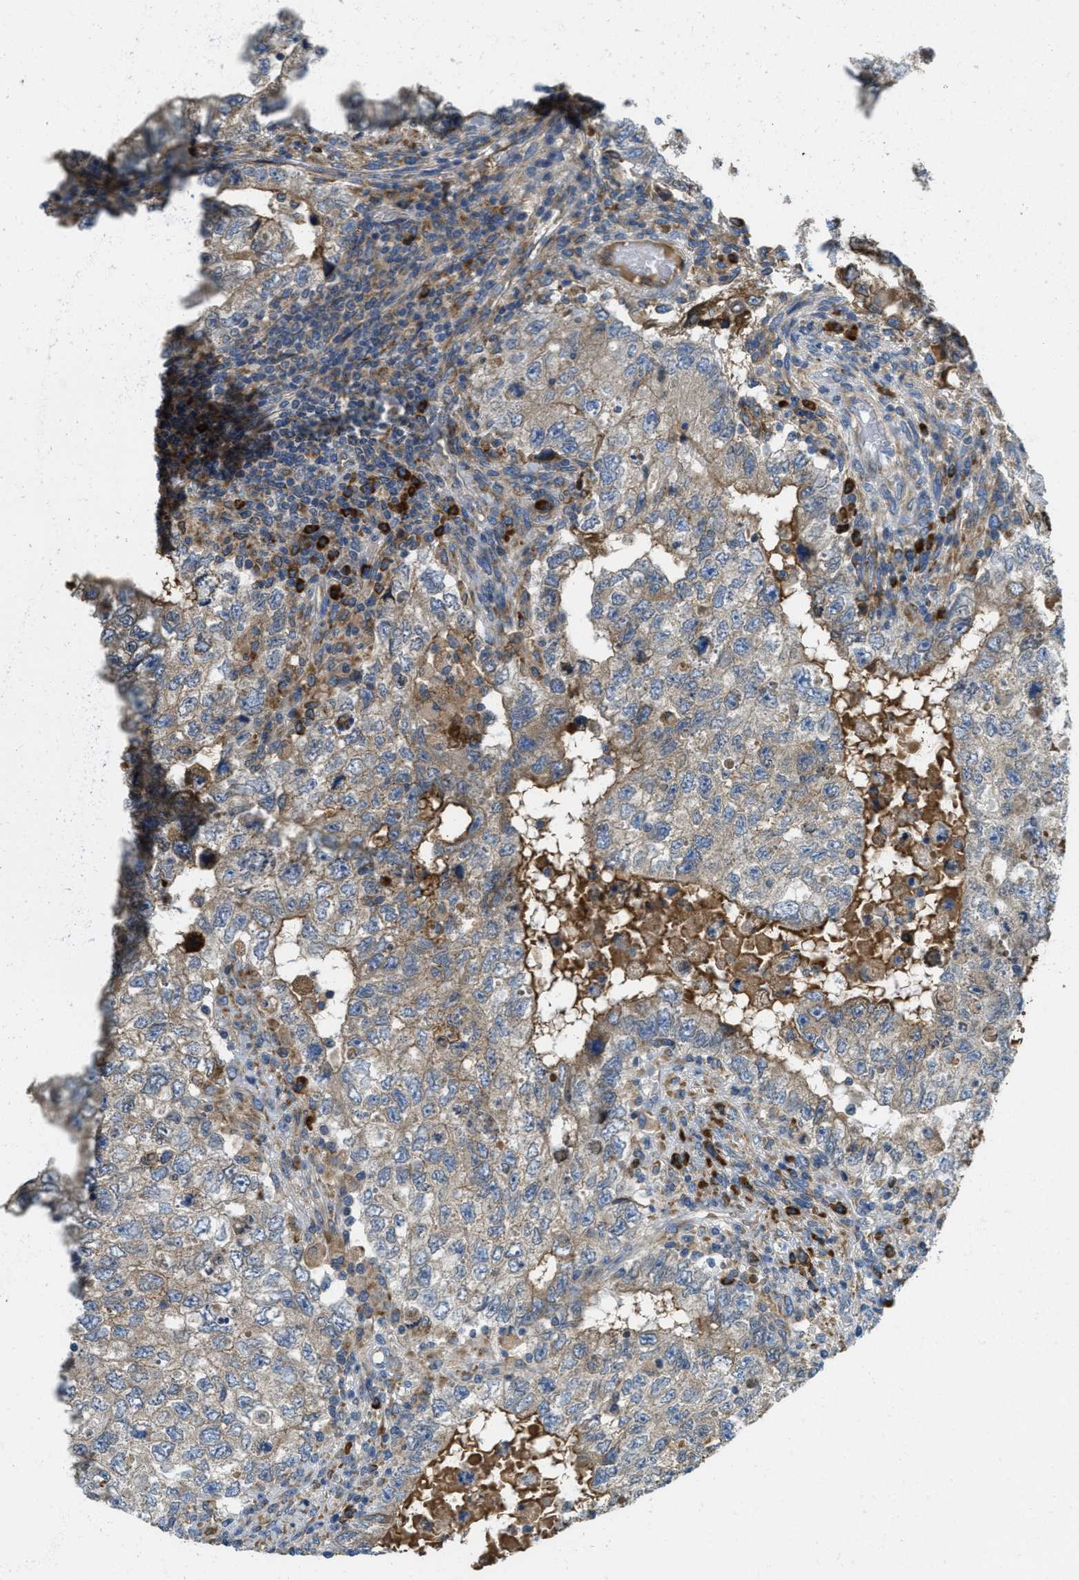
{"staining": {"intensity": "weak", "quantity": "25%-75%", "location": "cytoplasmic/membranous"}, "tissue": "testis cancer", "cell_type": "Tumor cells", "image_type": "cancer", "snomed": [{"axis": "morphology", "description": "Carcinoma, Embryonal, NOS"}, {"axis": "topography", "description": "Testis"}], "caption": "Brown immunohistochemical staining in human testis embryonal carcinoma displays weak cytoplasmic/membranous positivity in about 25%-75% of tumor cells. Nuclei are stained in blue.", "gene": "SSR1", "patient": {"sex": "male", "age": 36}}